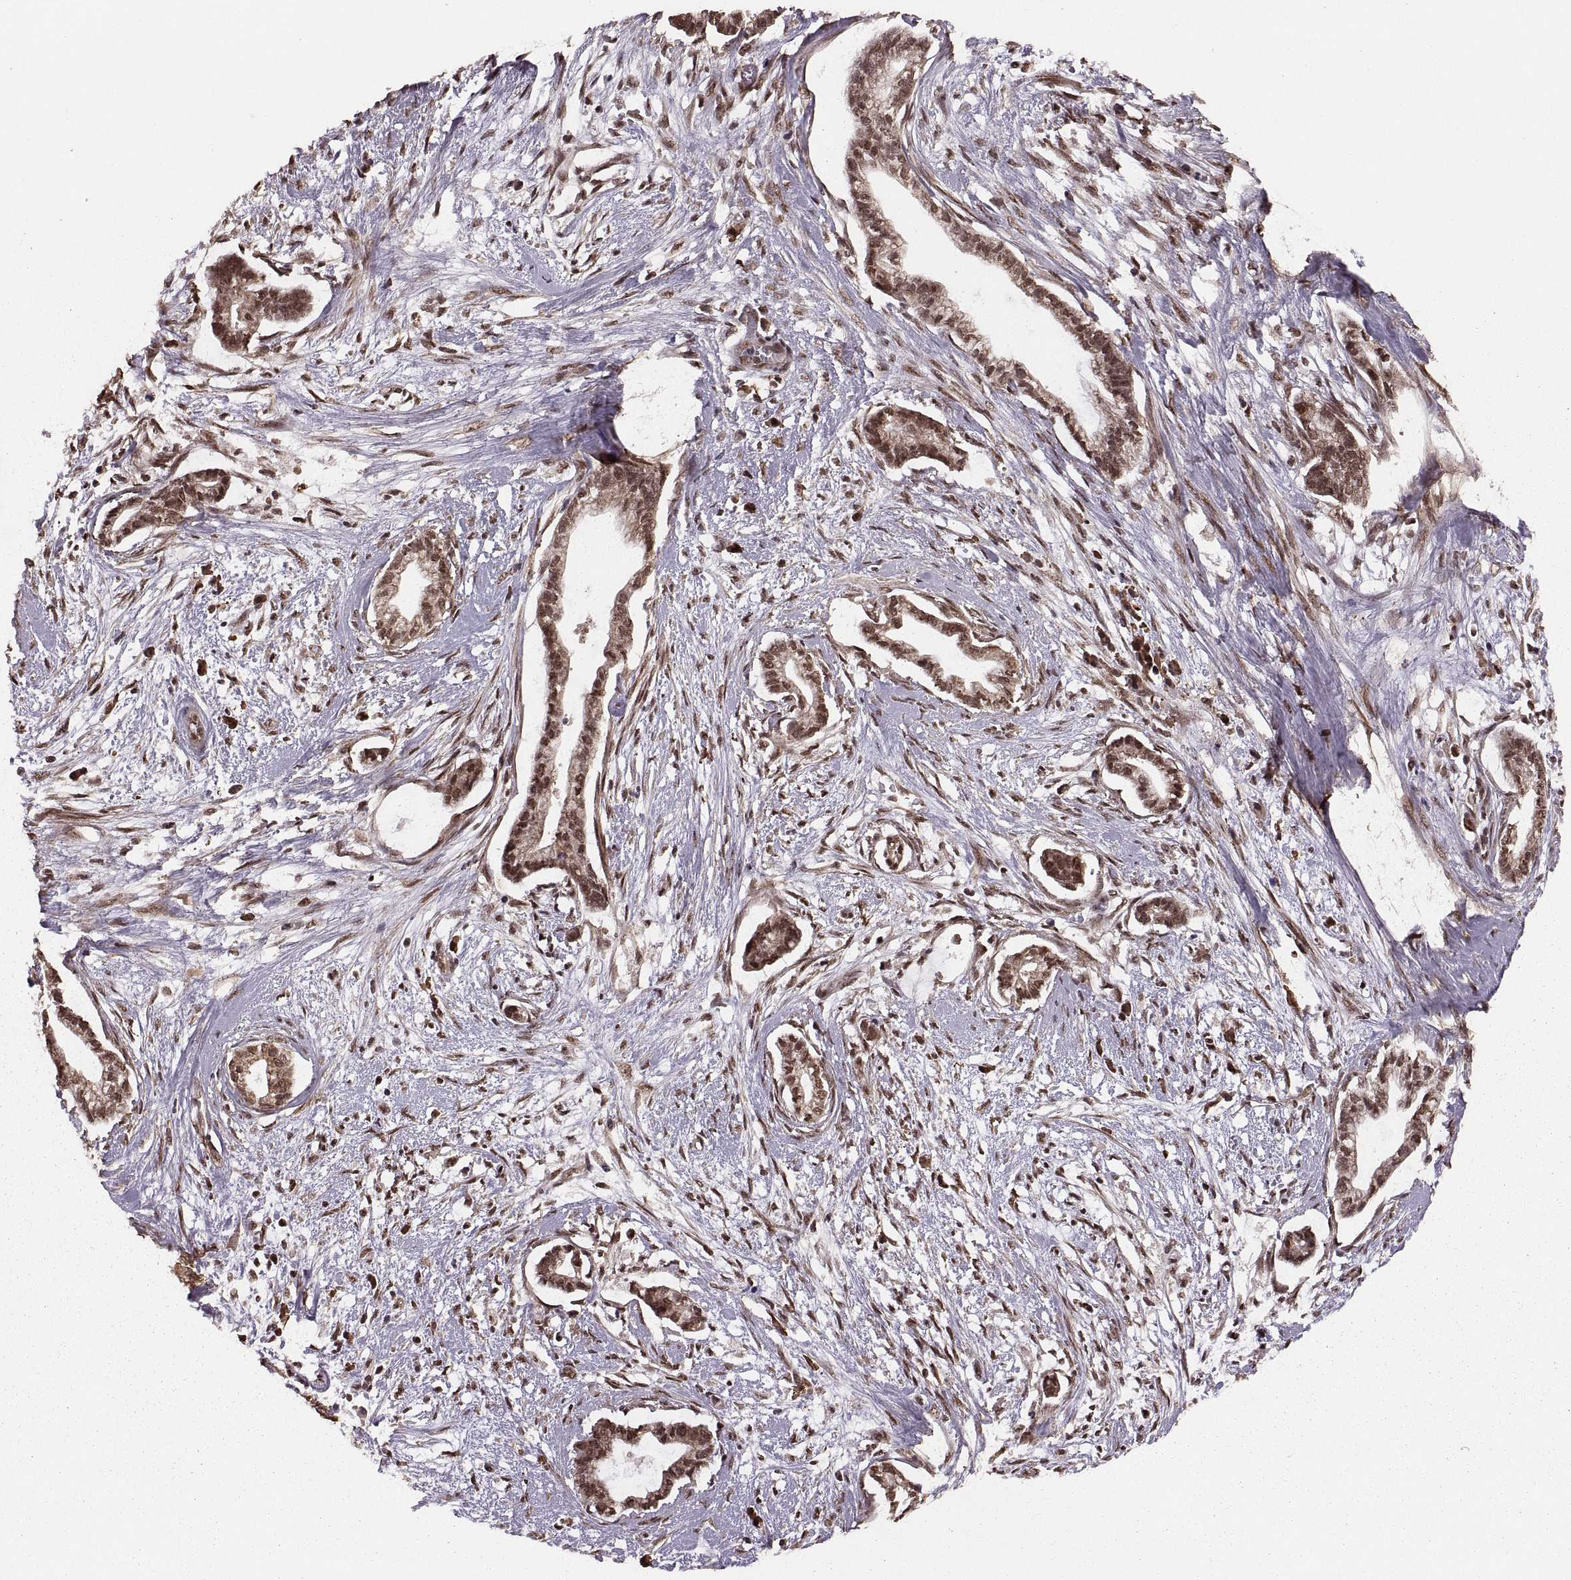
{"staining": {"intensity": "moderate", "quantity": ">75%", "location": "cytoplasmic/membranous,nuclear"}, "tissue": "cervical cancer", "cell_type": "Tumor cells", "image_type": "cancer", "snomed": [{"axis": "morphology", "description": "Adenocarcinoma, NOS"}, {"axis": "topography", "description": "Cervix"}], "caption": "Immunohistochemistry (IHC) image of human cervical adenocarcinoma stained for a protein (brown), which exhibits medium levels of moderate cytoplasmic/membranous and nuclear staining in about >75% of tumor cells.", "gene": "RFT1", "patient": {"sex": "female", "age": 62}}